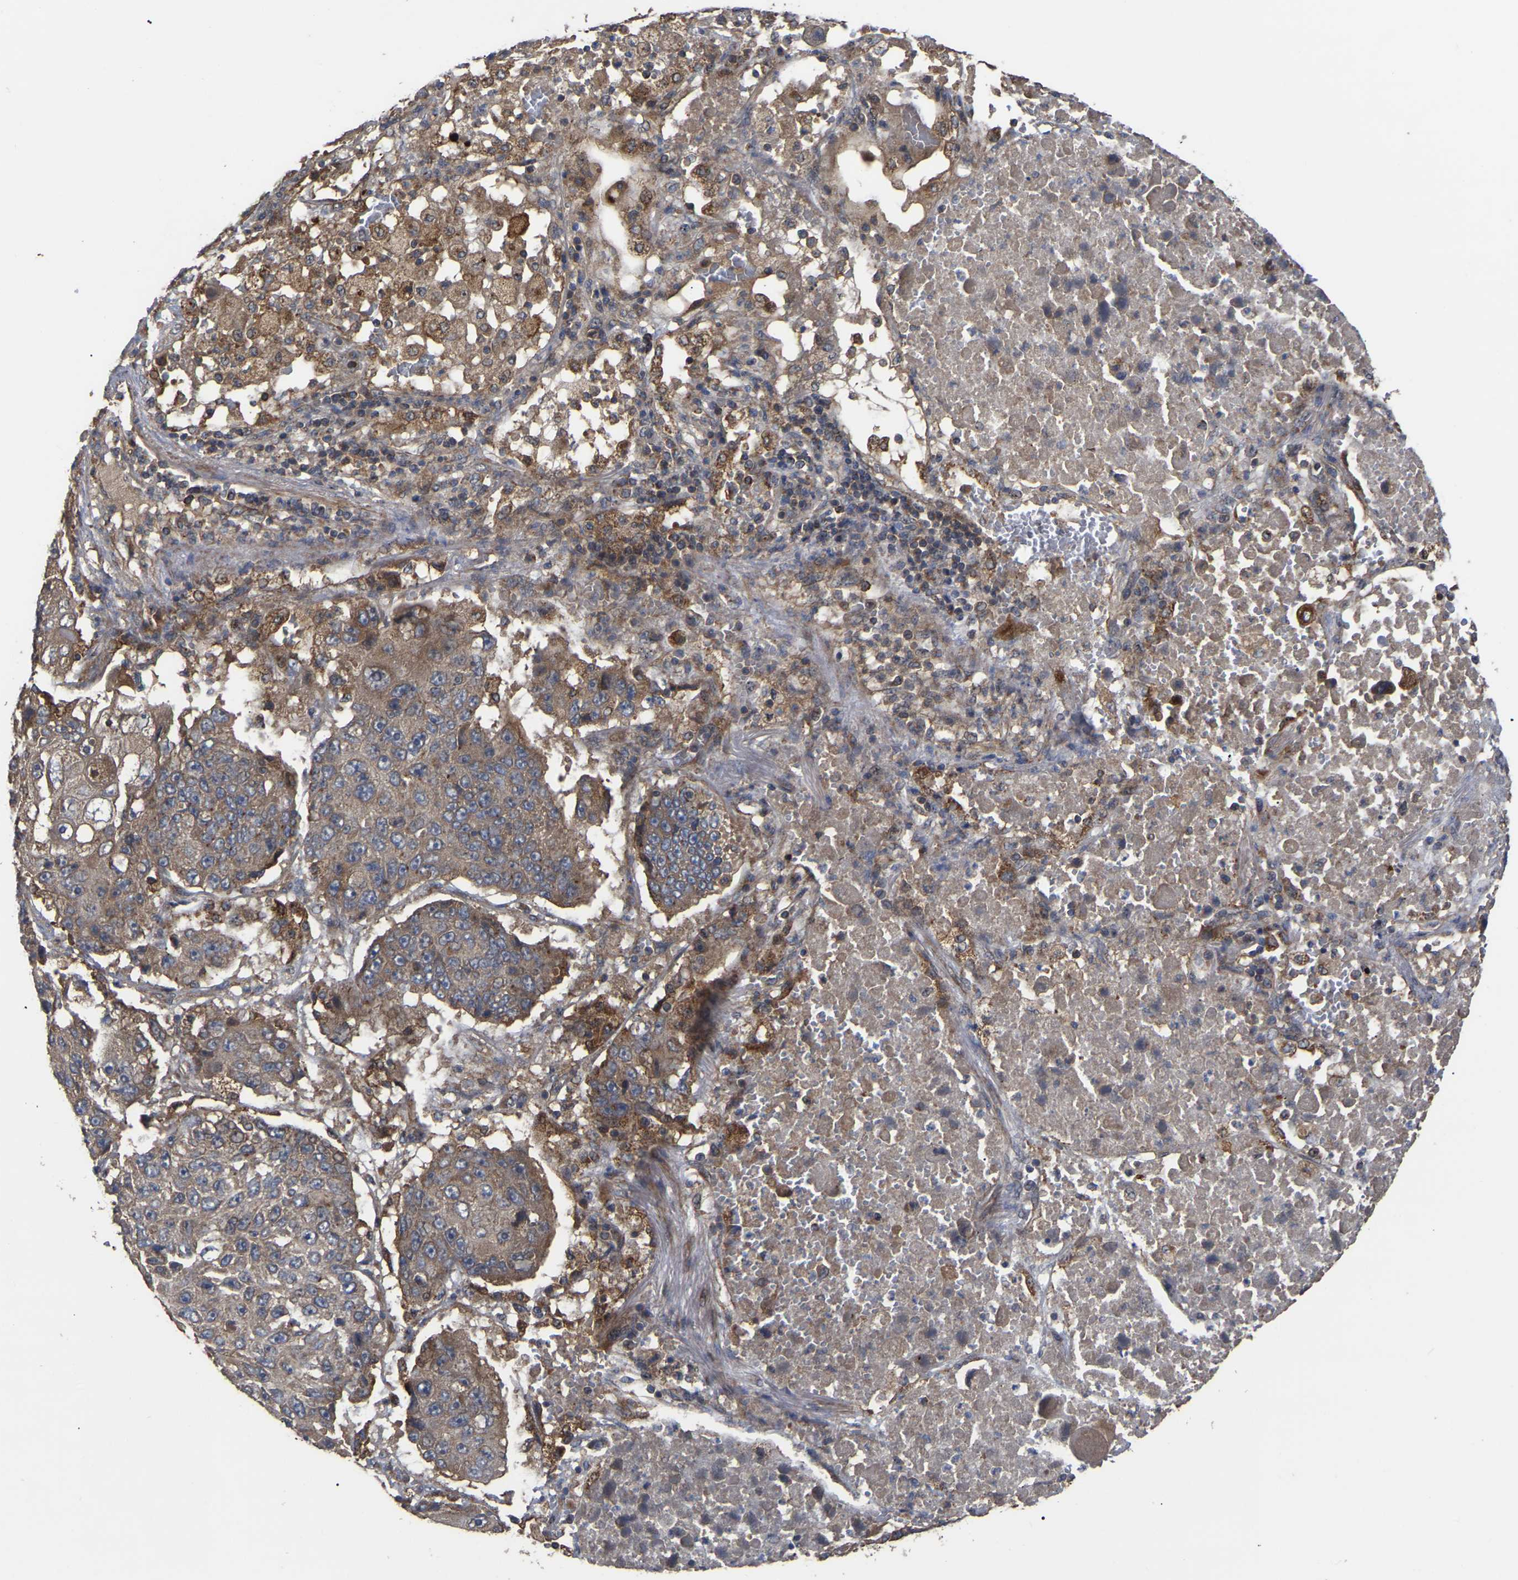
{"staining": {"intensity": "weak", "quantity": "25%-75%", "location": "cytoplasmic/membranous"}, "tissue": "lung cancer", "cell_type": "Tumor cells", "image_type": "cancer", "snomed": [{"axis": "morphology", "description": "Squamous cell carcinoma, NOS"}, {"axis": "topography", "description": "Lung"}], "caption": "Weak cytoplasmic/membranous positivity is seen in about 25%-75% of tumor cells in lung cancer (squamous cell carcinoma). (IHC, brightfield microscopy, high magnification).", "gene": "GCC1", "patient": {"sex": "male", "age": 61}}